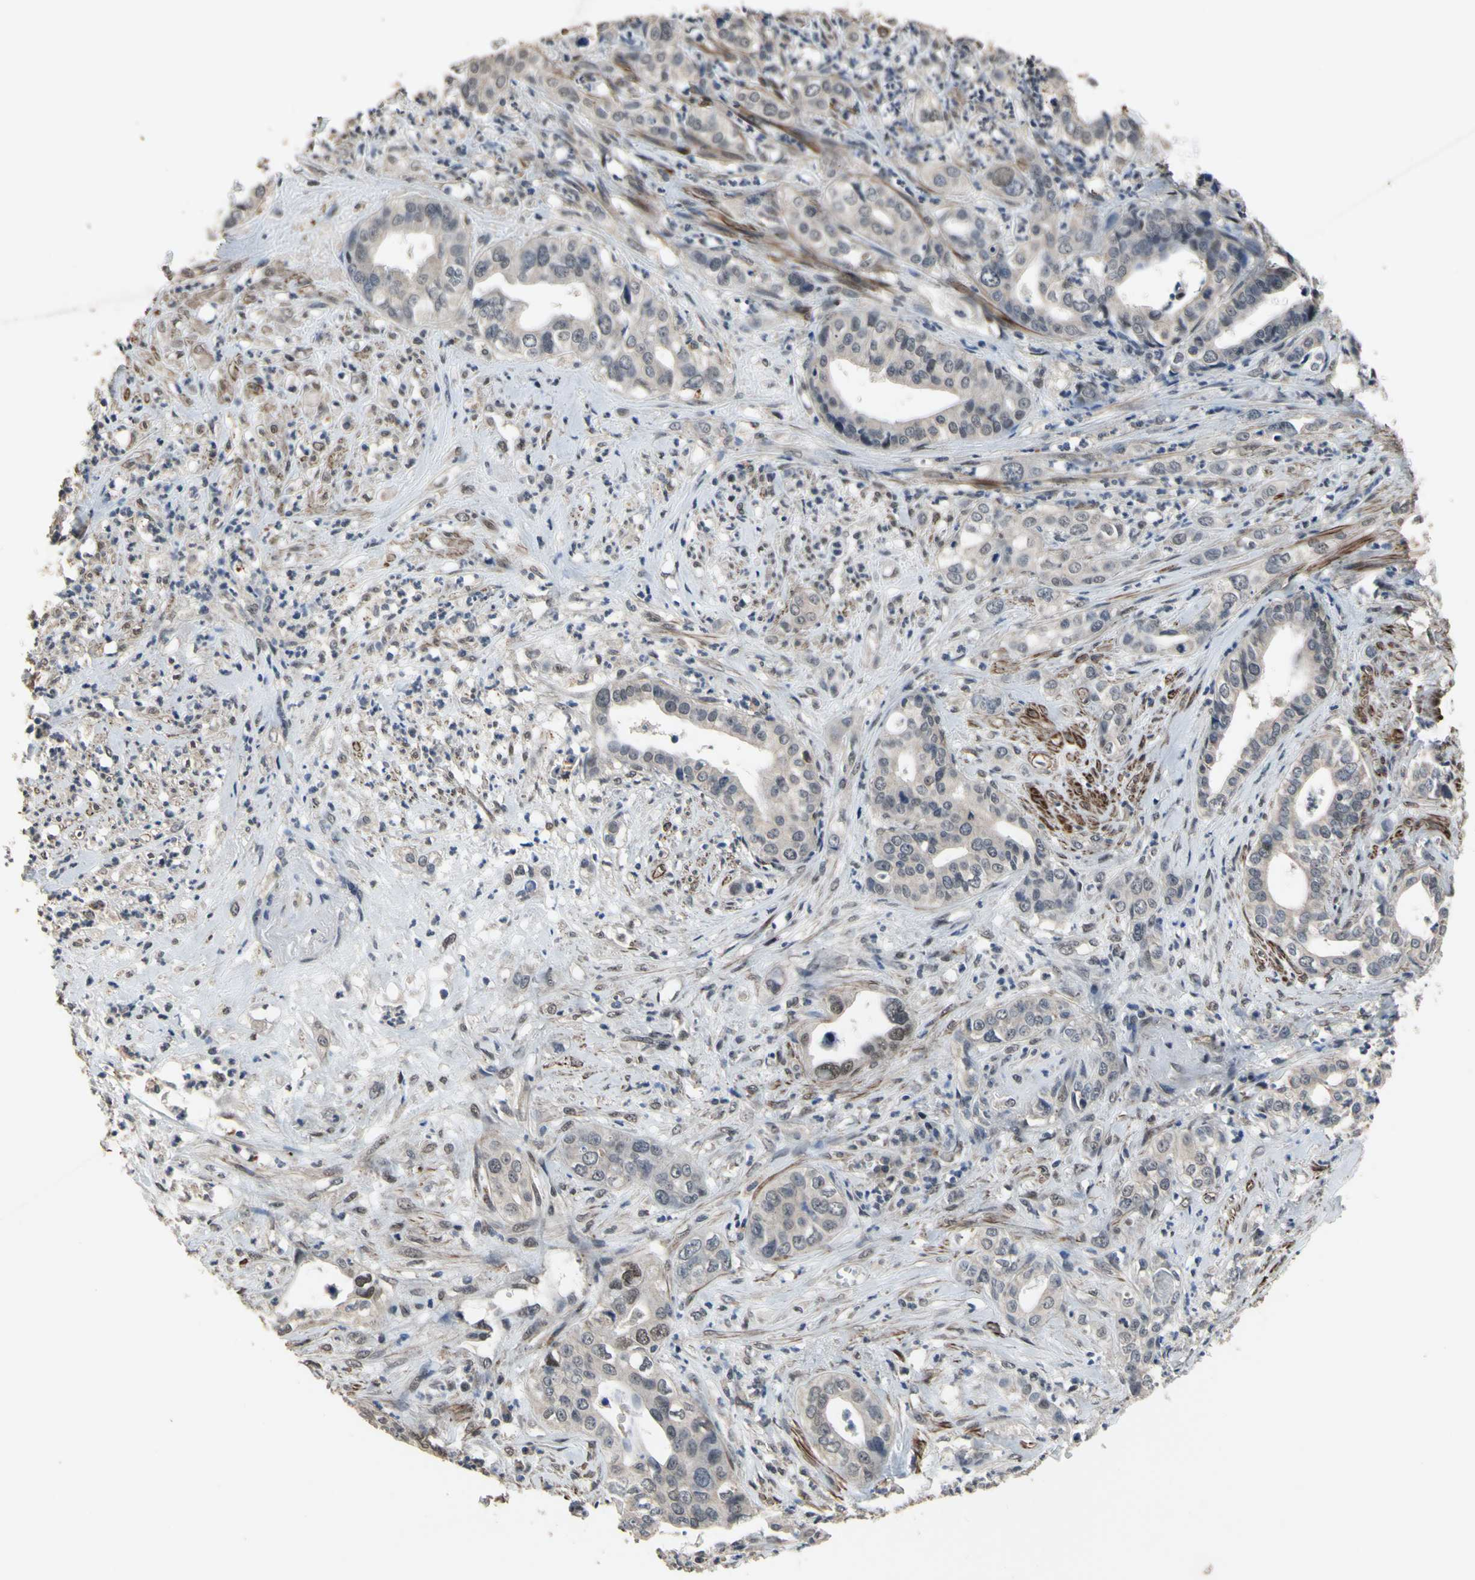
{"staining": {"intensity": "weak", "quantity": "<25%", "location": "nuclear"}, "tissue": "liver cancer", "cell_type": "Tumor cells", "image_type": "cancer", "snomed": [{"axis": "morphology", "description": "Cholangiocarcinoma"}, {"axis": "topography", "description": "Liver"}], "caption": "DAB immunohistochemical staining of liver cancer shows no significant positivity in tumor cells. The staining was performed using DAB to visualize the protein expression in brown, while the nuclei were stained in blue with hematoxylin (Magnification: 20x).", "gene": "ZNF174", "patient": {"sex": "female", "age": 61}}